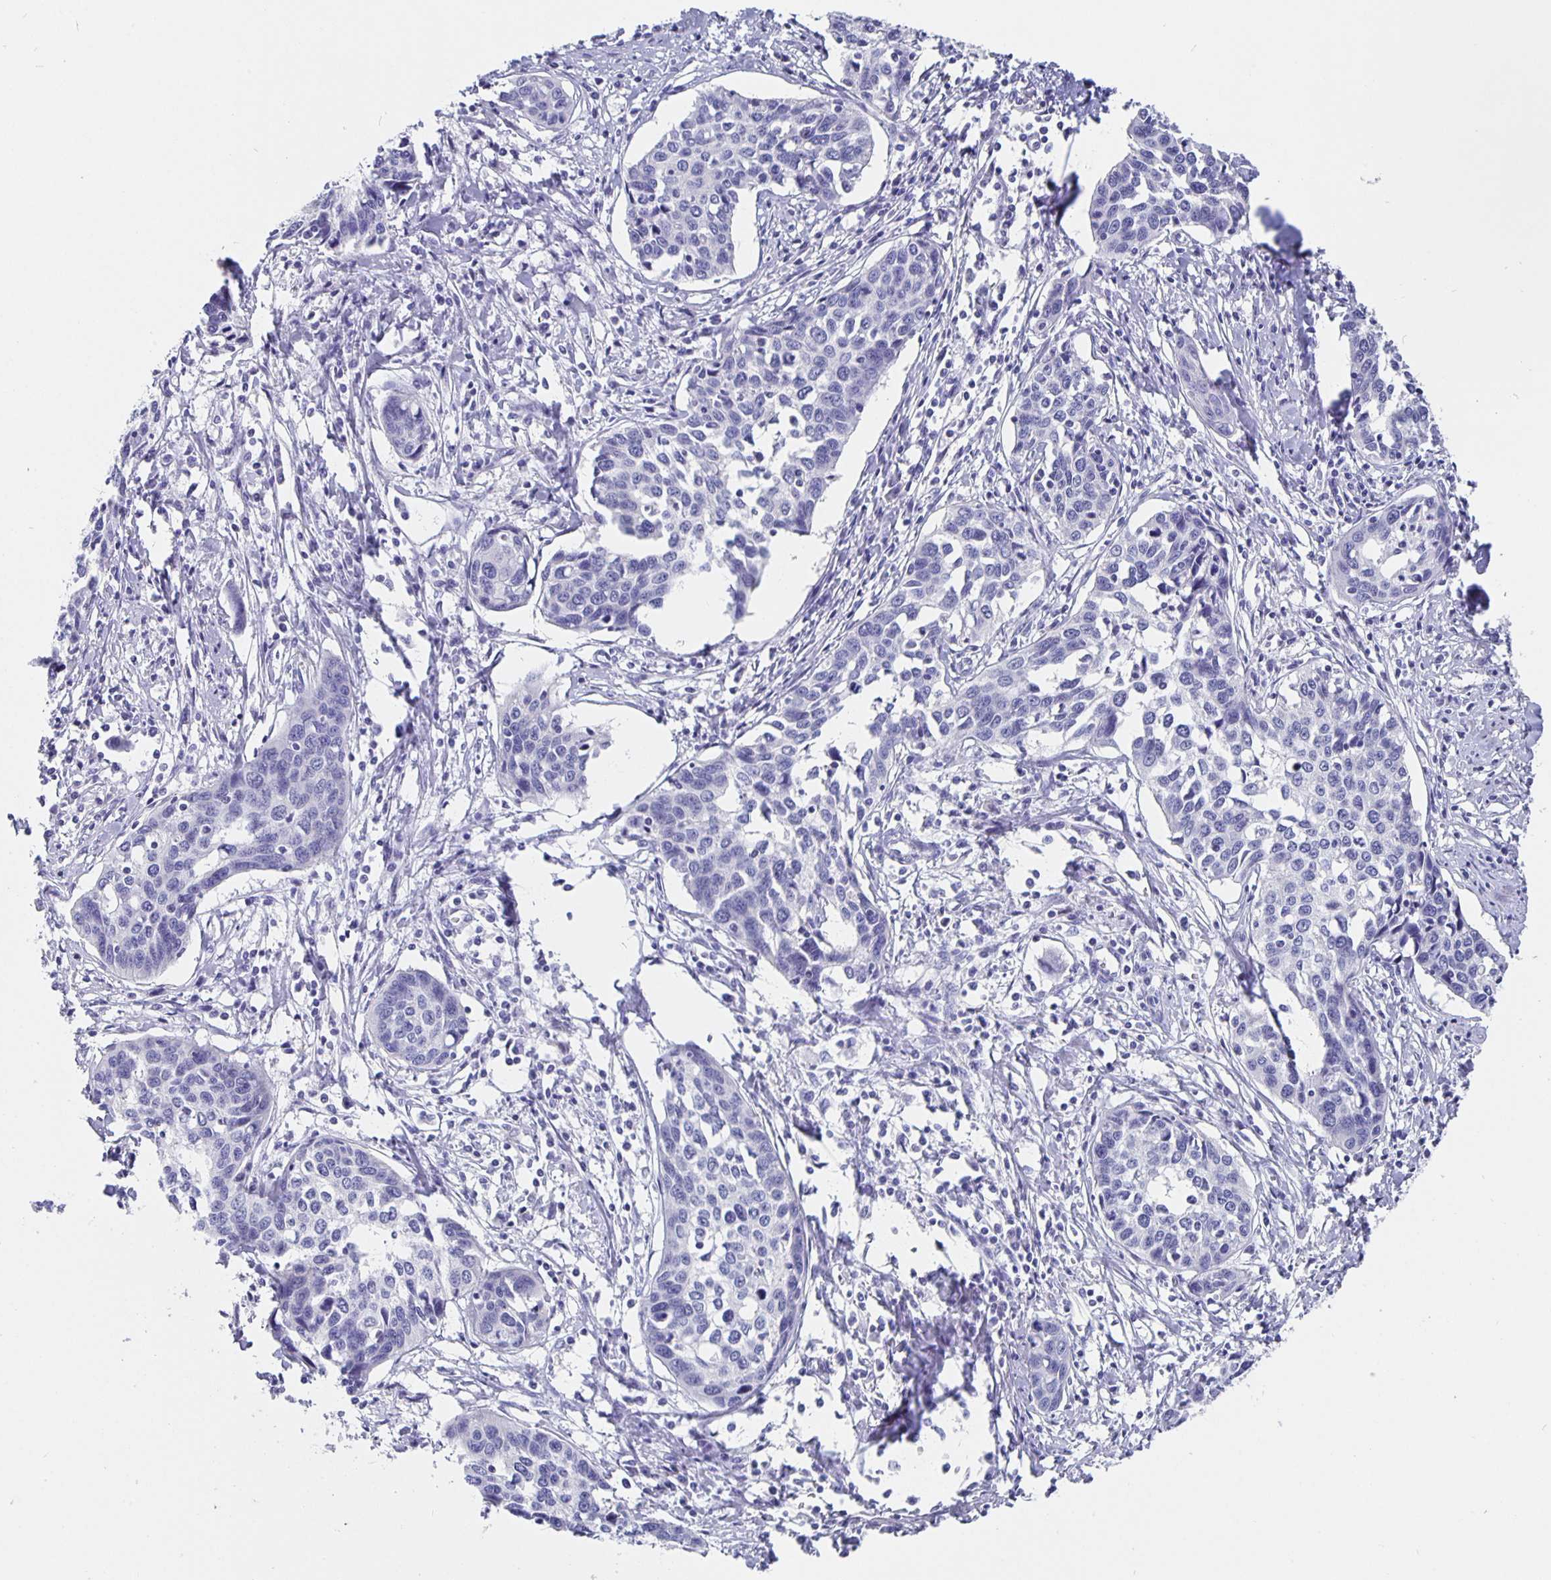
{"staining": {"intensity": "negative", "quantity": "none", "location": "none"}, "tissue": "cervical cancer", "cell_type": "Tumor cells", "image_type": "cancer", "snomed": [{"axis": "morphology", "description": "Squamous cell carcinoma, NOS"}, {"axis": "topography", "description": "Cervix"}], "caption": "This is a micrograph of IHC staining of squamous cell carcinoma (cervical), which shows no staining in tumor cells.", "gene": "CFAP74", "patient": {"sex": "female", "age": 31}}